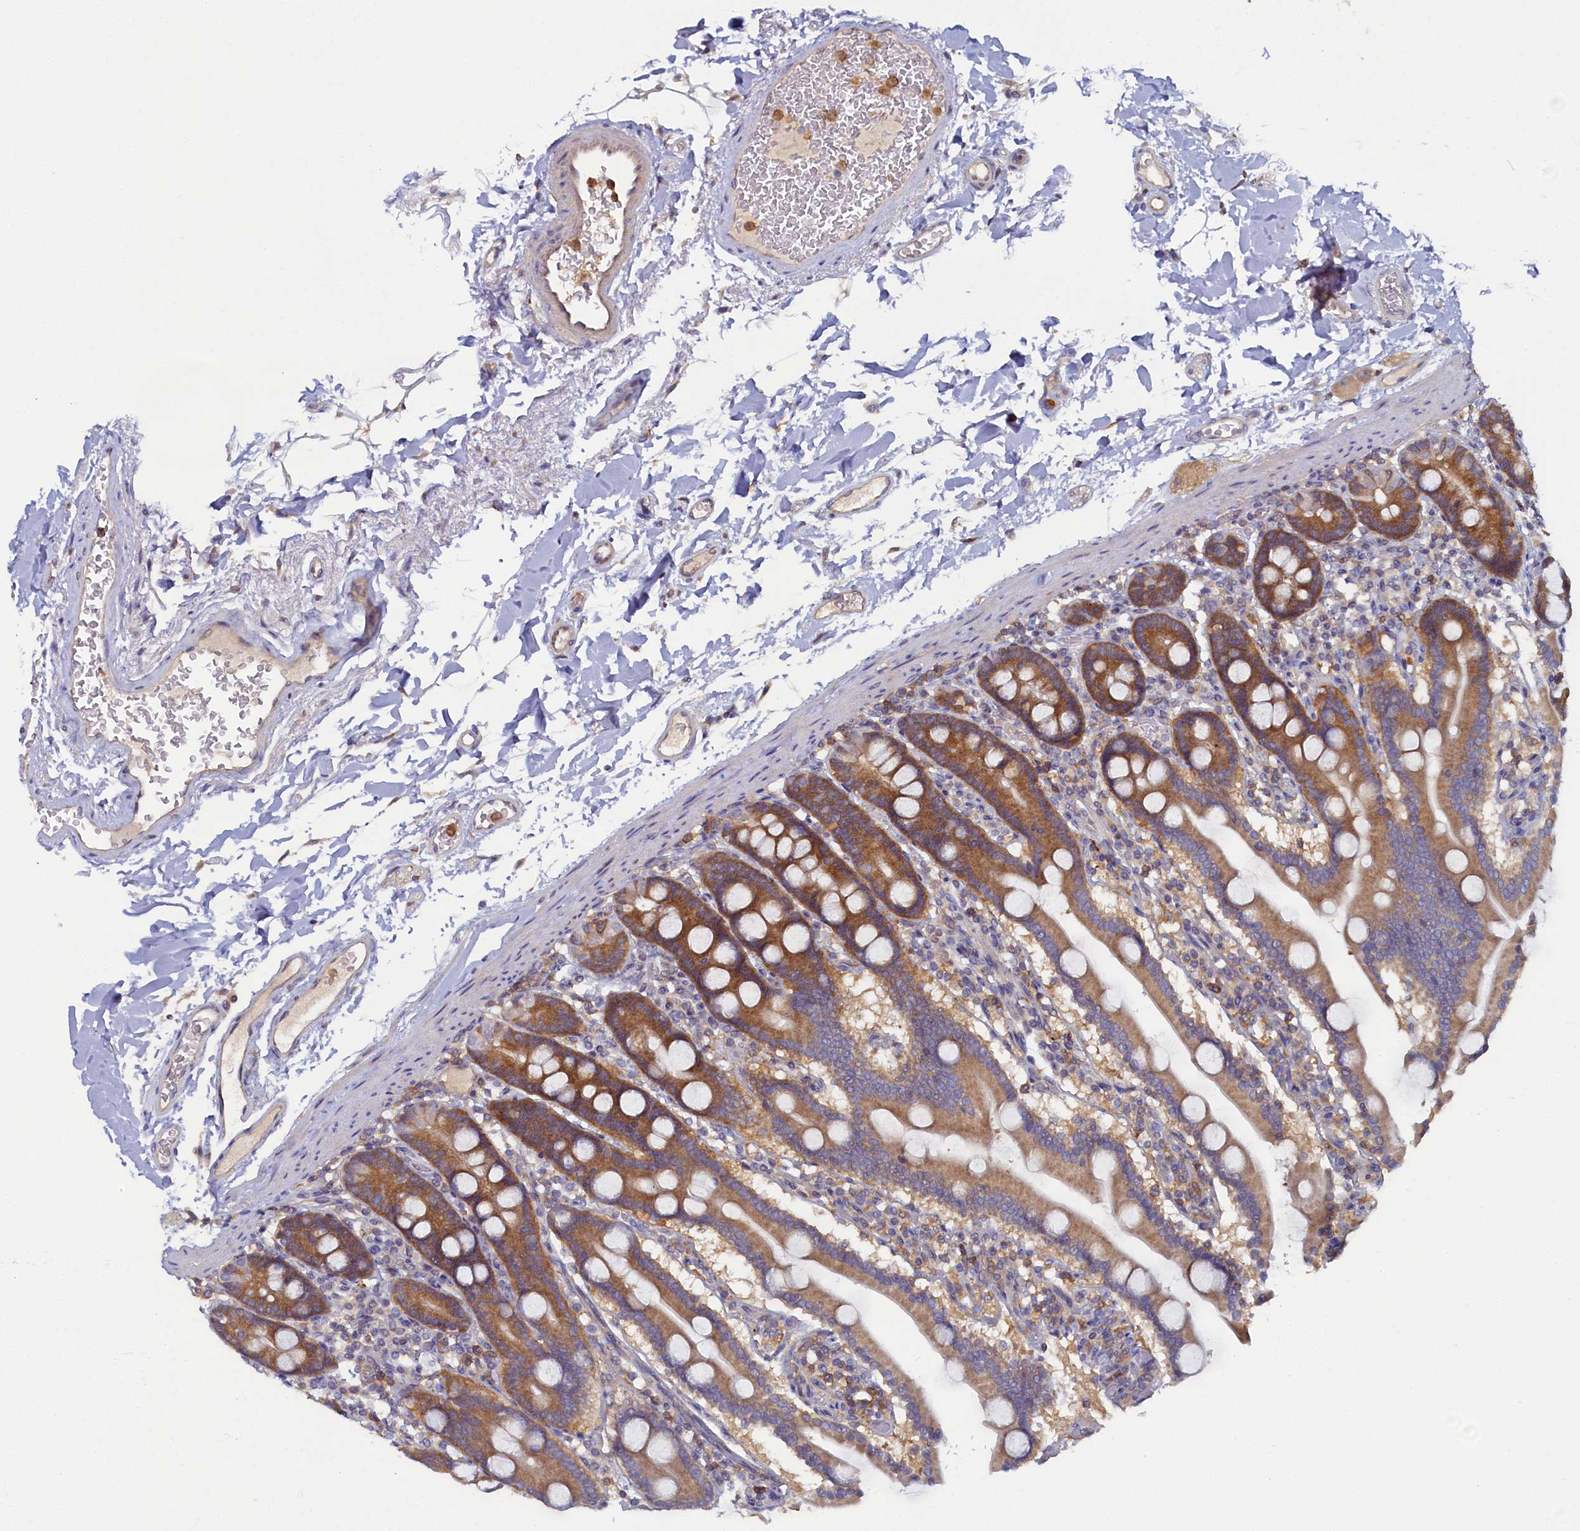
{"staining": {"intensity": "moderate", "quantity": "25%-75%", "location": "cytoplasmic/membranous"}, "tissue": "duodenum", "cell_type": "Glandular cells", "image_type": "normal", "snomed": [{"axis": "morphology", "description": "Normal tissue, NOS"}, {"axis": "topography", "description": "Duodenum"}], "caption": "Glandular cells reveal moderate cytoplasmic/membranous expression in approximately 25%-75% of cells in benign duodenum.", "gene": "TIMM8B", "patient": {"sex": "male", "age": 55}}